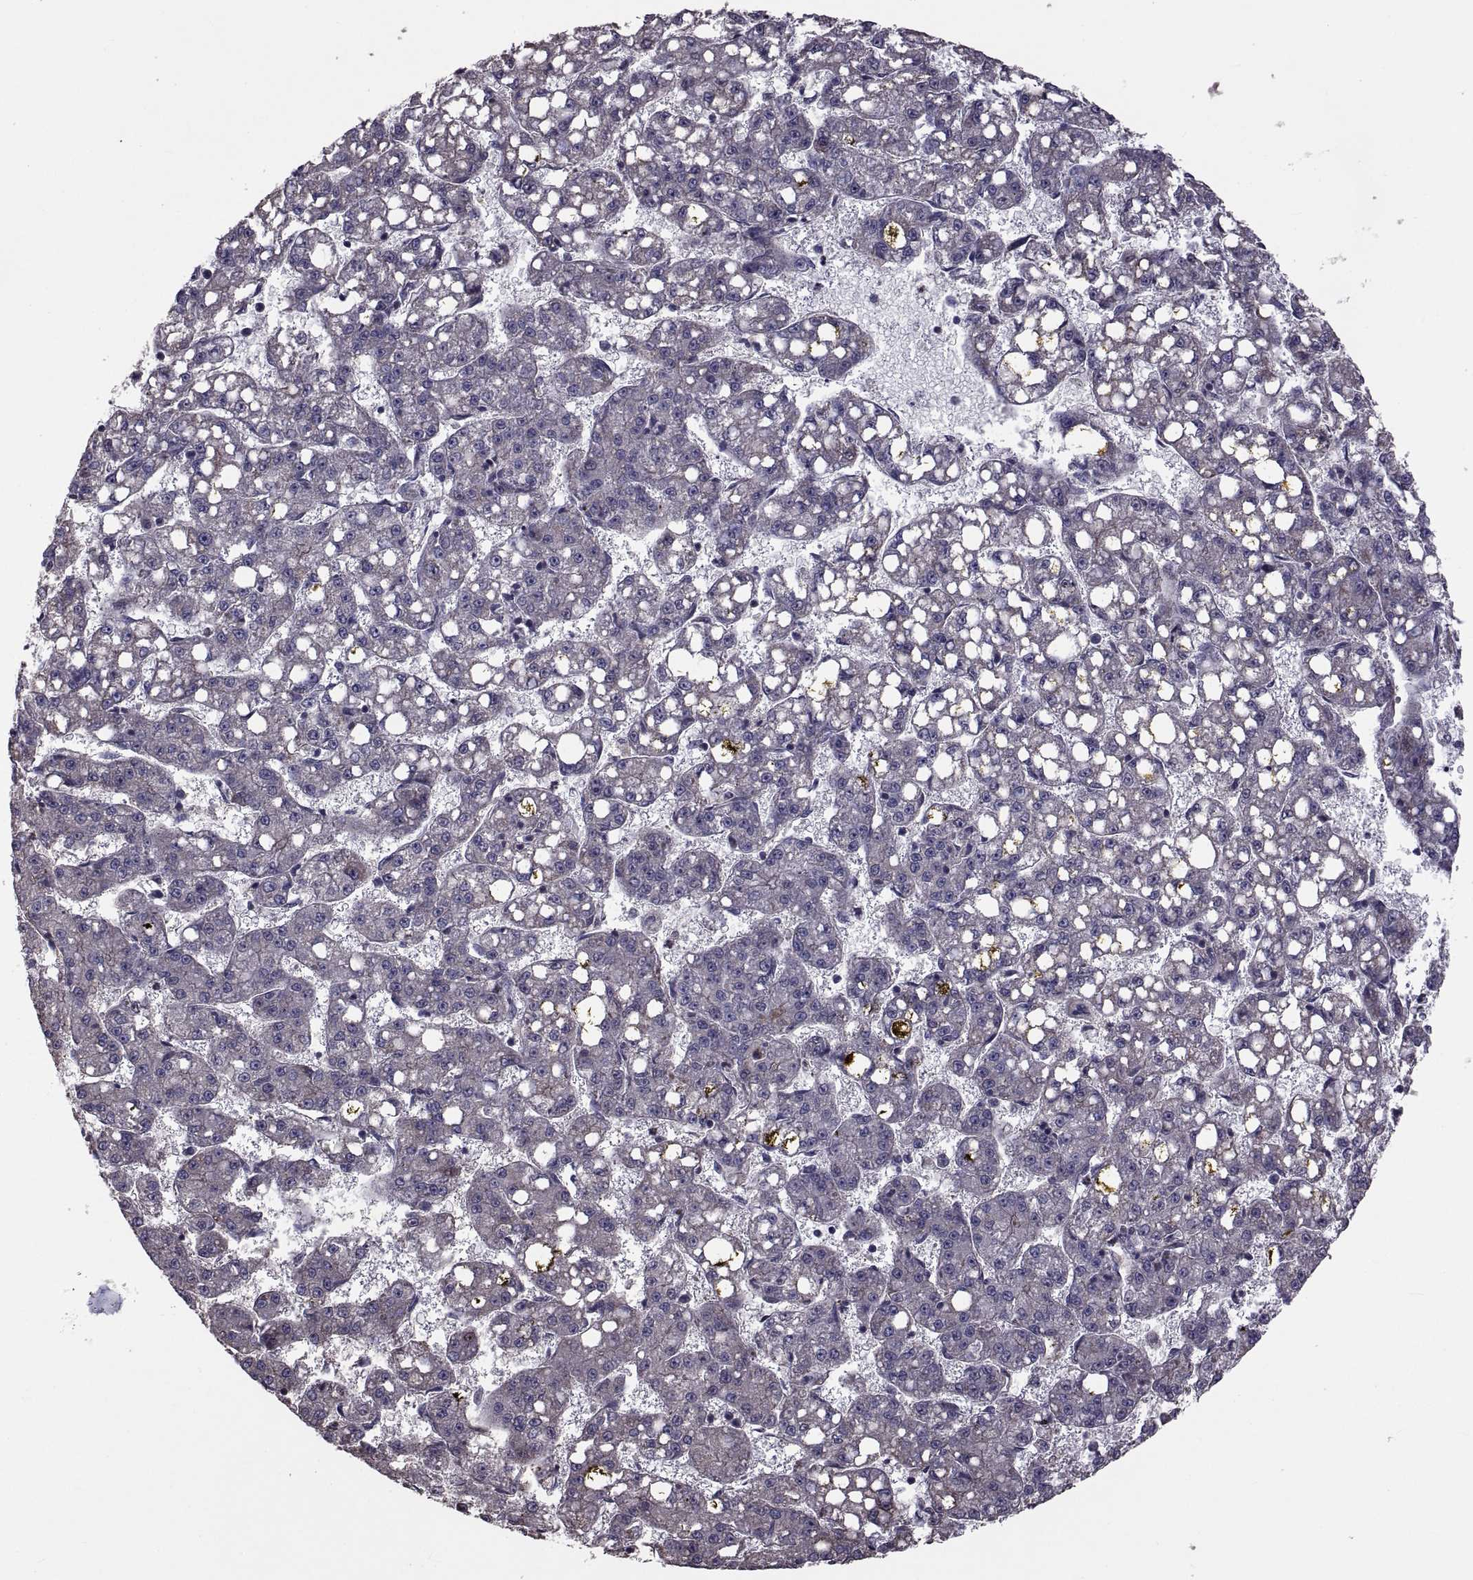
{"staining": {"intensity": "negative", "quantity": "none", "location": "none"}, "tissue": "liver cancer", "cell_type": "Tumor cells", "image_type": "cancer", "snomed": [{"axis": "morphology", "description": "Carcinoma, Hepatocellular, NOS"}, {"axis": "topography", "description": "Liver"}], "caption": "Immunohistochemistry photomicrograph of neoplastic tissue: liver cancer stained with DAB displays no significant protein expression in tumor cells.", "gene": "PMM2", "patient": {"sex": "female", "age": 65}}